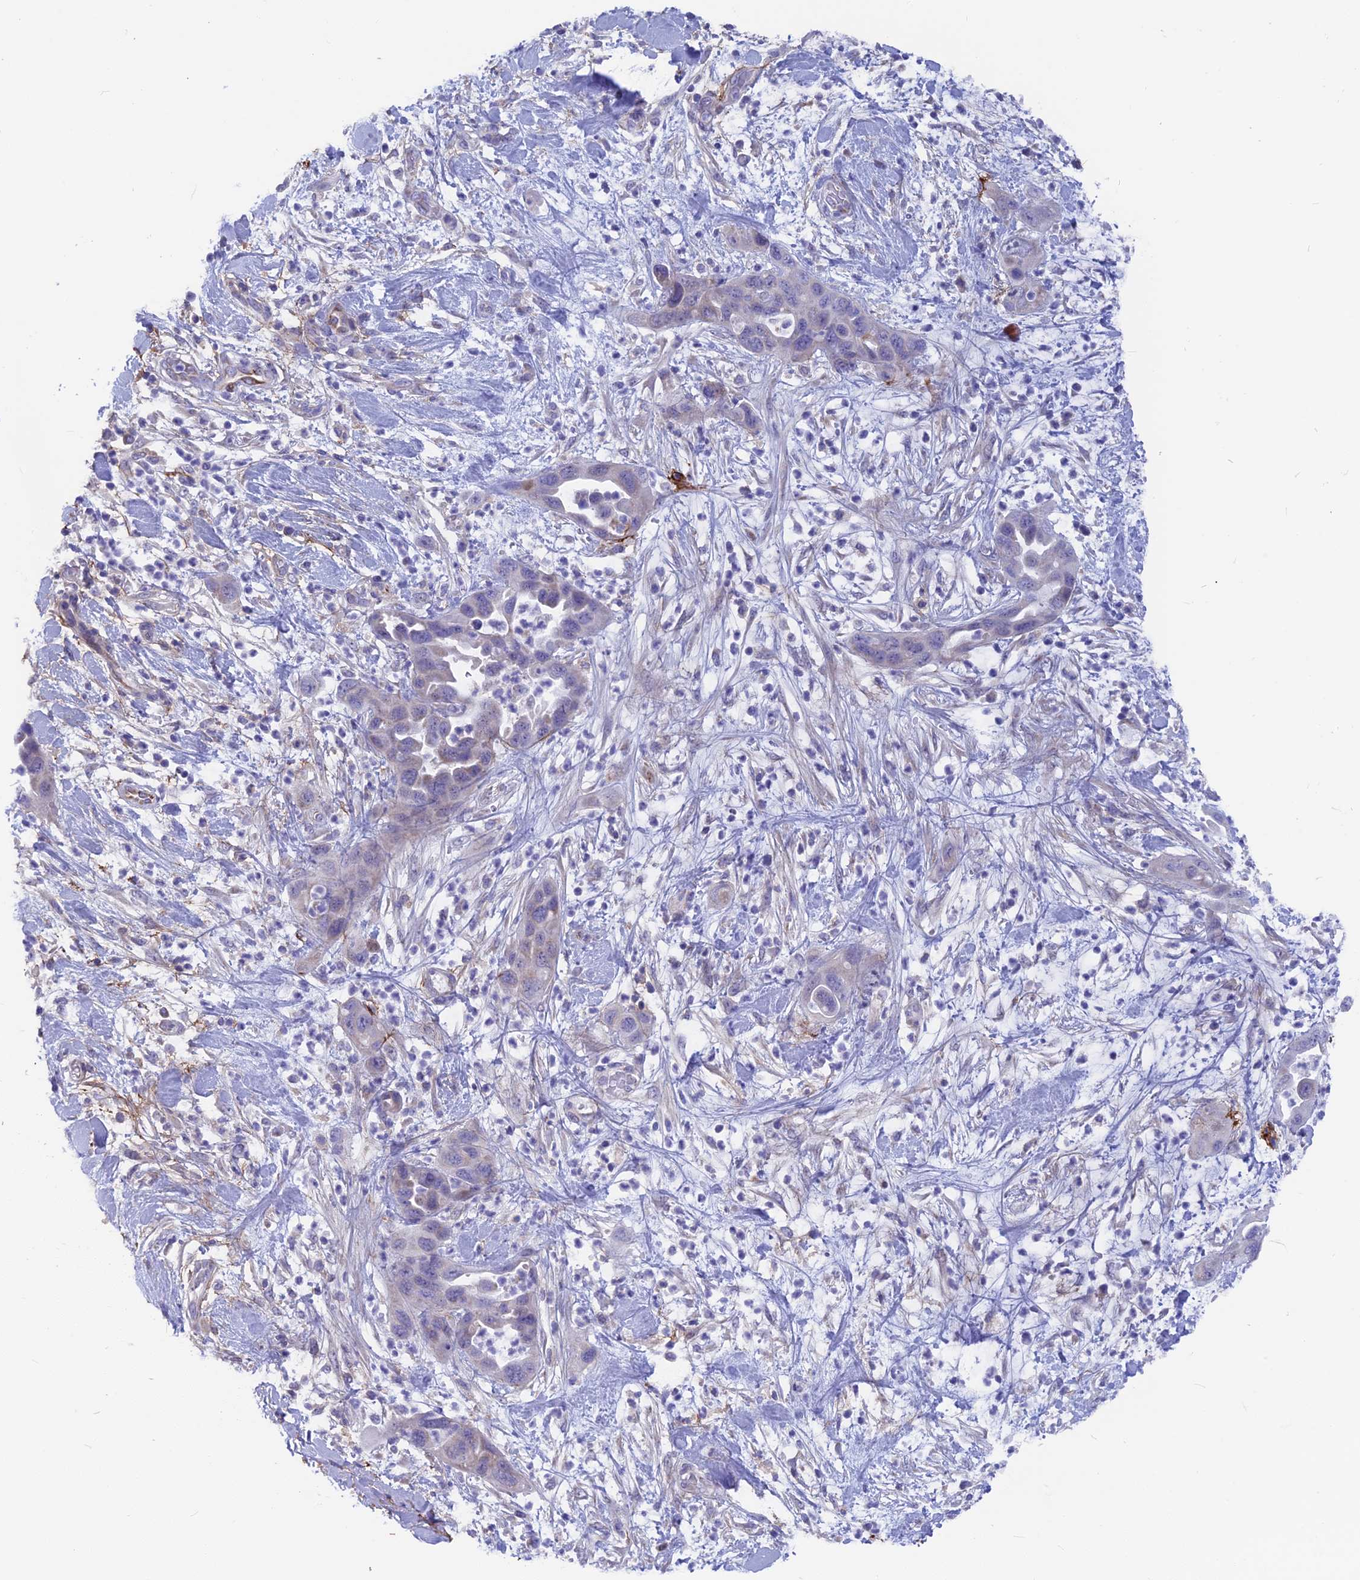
{"staining": {"intensity": "weak", "quantity": "<25%", "location": "cytoplasmic/membranous"}, "tissue": "pancreatic cancer", "cell_type": "Tumor cells", "image_type": "cancer", "snomed": [{"axis": "morphology", "description": "Adenocarcinoma, NOS"}, {"axis": "topography", "description": "Pancreas"}], "caption": "Pancreatic adenocarcinoma stained for a protein using immunohistochemistry (IHC) displays no staining tumor cells.", "gene": "PLAC9", "patient": {"sex": "female", "age": 71}}